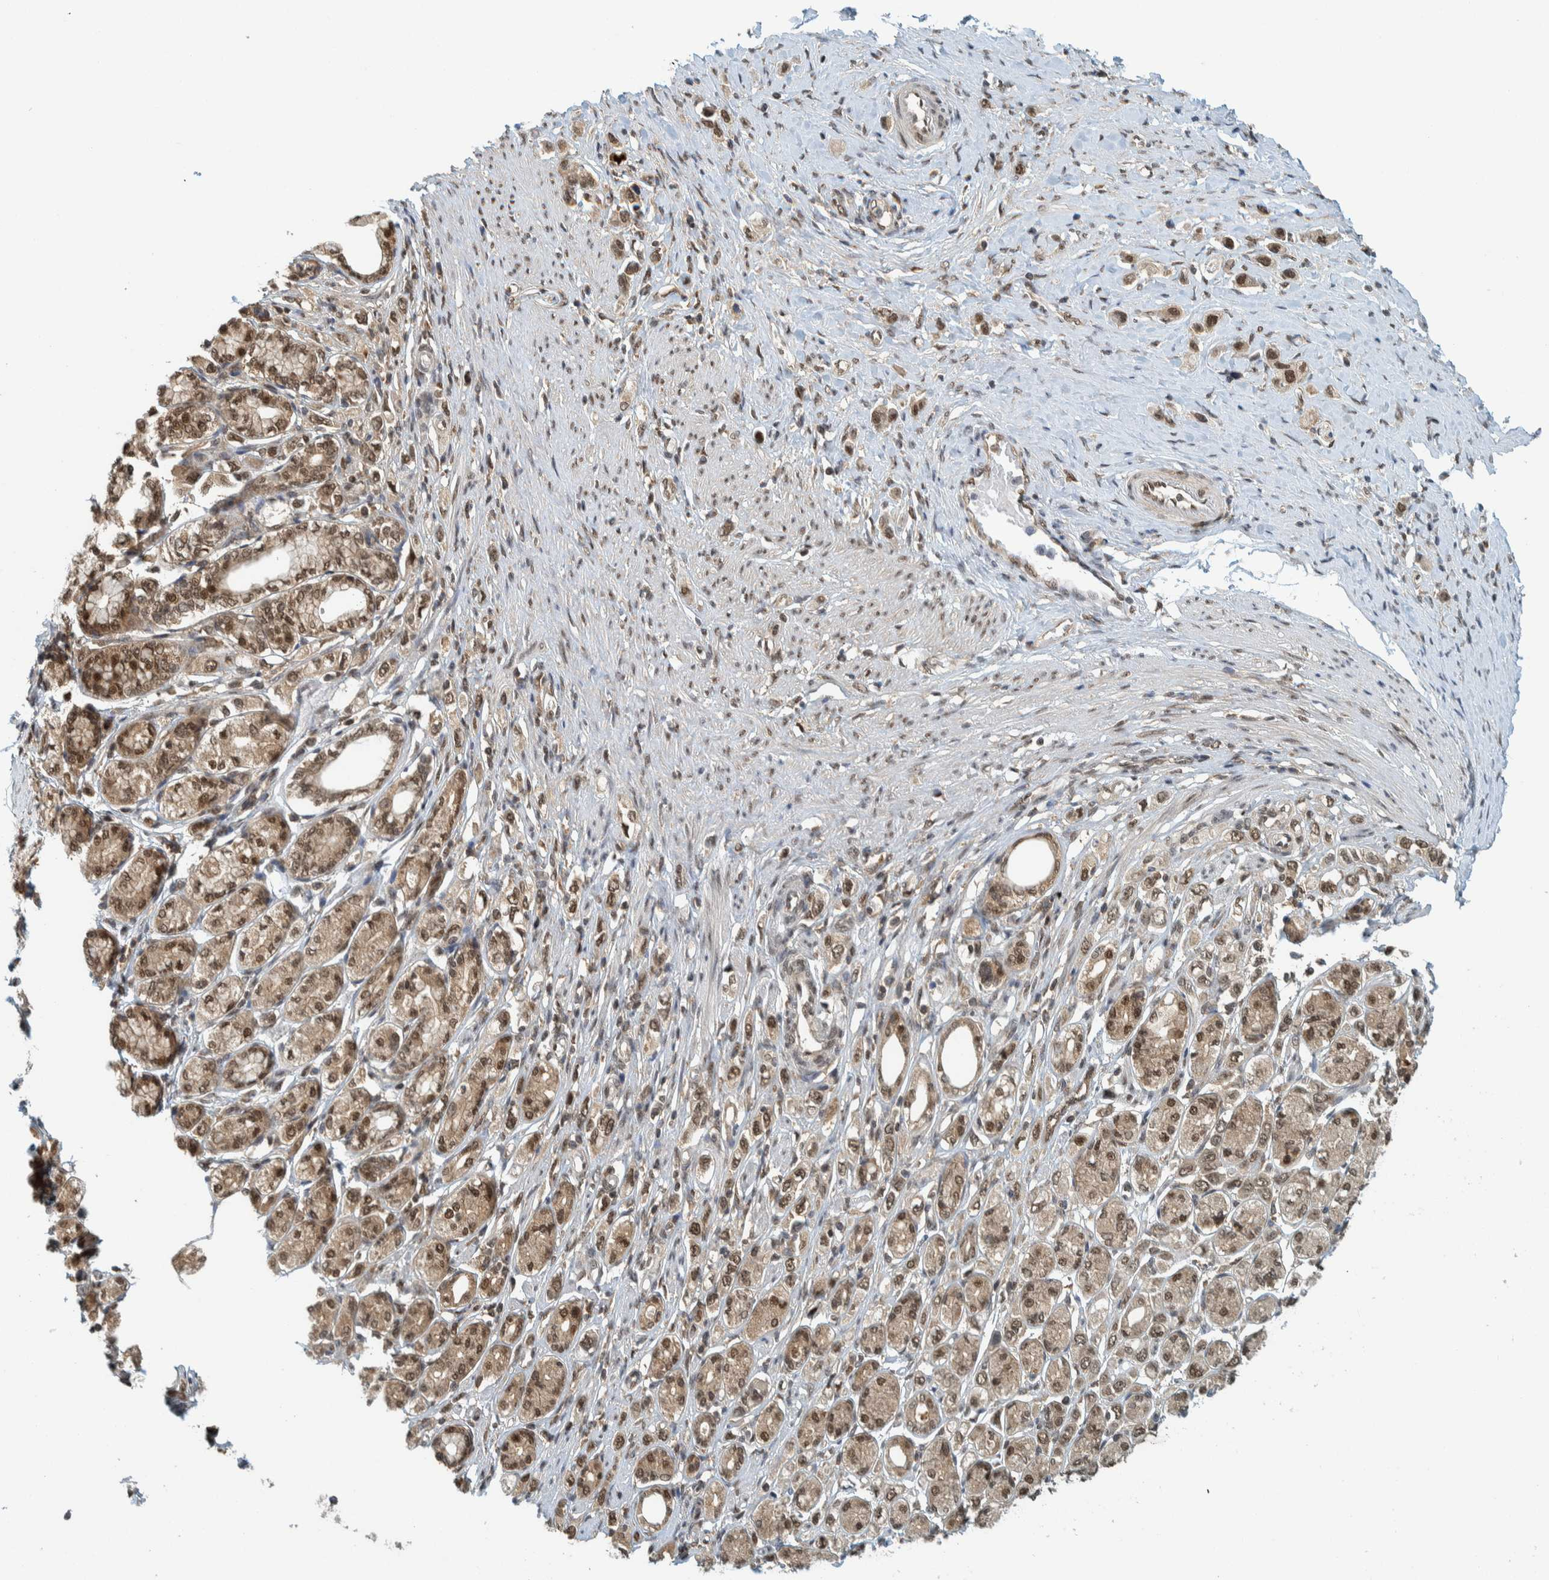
{"staining": {"intensity": "moderate", "quantity": ">75%", "location": "nuclear"}, "tissue": "stomach cancer", "cell_type": "Tumor cells", "image_type": "cancer", "snomed": [{"axis": "morphology", "description": "Adenocarcinoma, NOS"}, {"axis": "topography", "description": "Stomach"}], "caption": "Brown immunohistochemical staining in stomach cancer (adenocarcinoma) exhibits moderate nuclear positivity in about >75% of tumor cells.", "gene": "COPS3", "patient": {"sex": "female", "age": 65}}